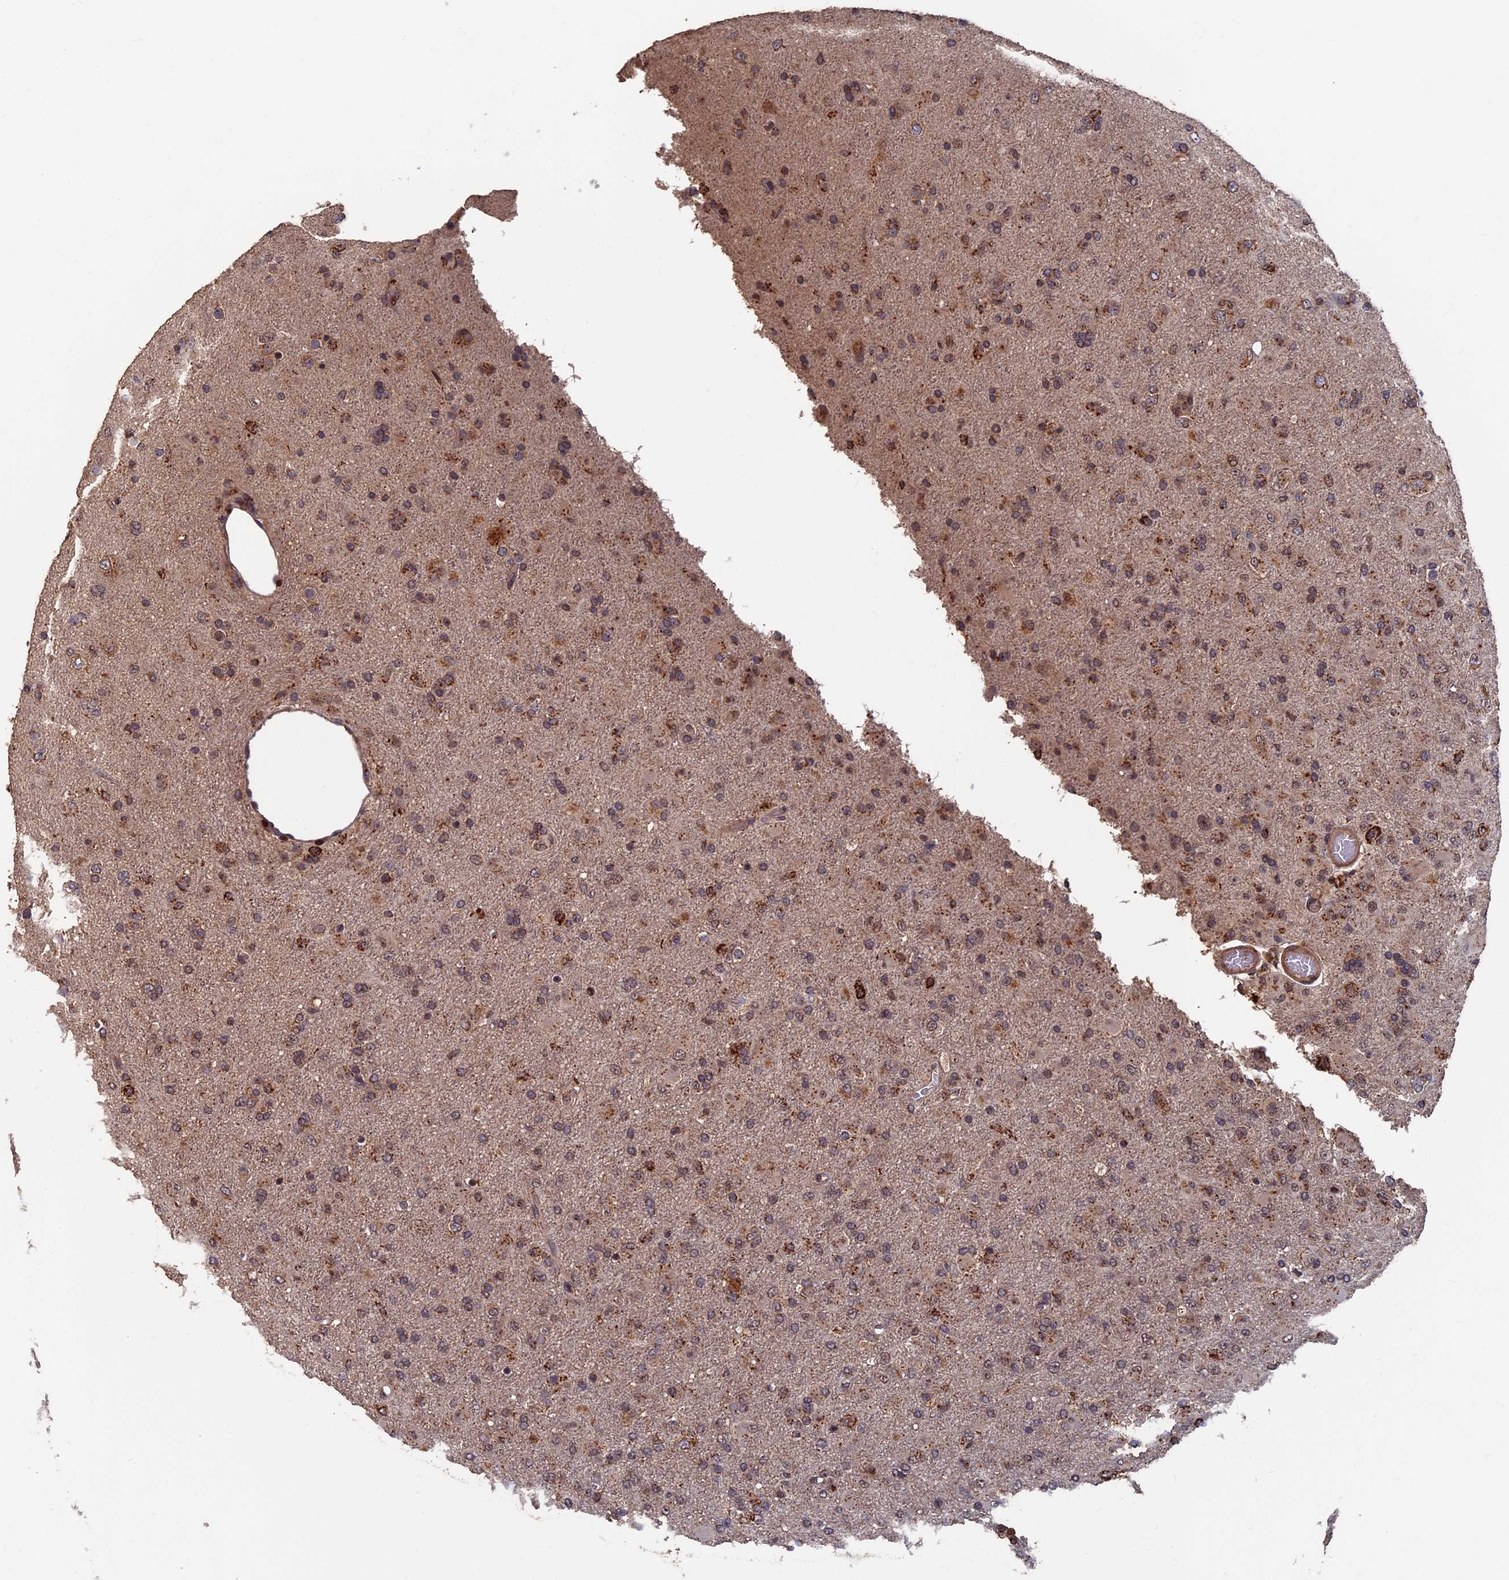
{"staining": {"intensity": "moderate", "quantity": "25%-75%", "location": "cytoplasmic/membranous"}, "tissue": "glioma", "cell_type": "Tumor cells", "image_type": "cancer", "snomed": [{"axis": "morphology", "description": "Glioma, malignant, Low grade"}, {"axis": "topography", "description": "Brain"}], "caption": "There is medium levels of moderate cytoplasmic/membranous staining in tumor cells of malignant glioma (low-grade), as demonstrated by immunohistochemical staining (brown color).", "gene": "RASGRF1", "patient": {"sex": "male", "age": 65}}